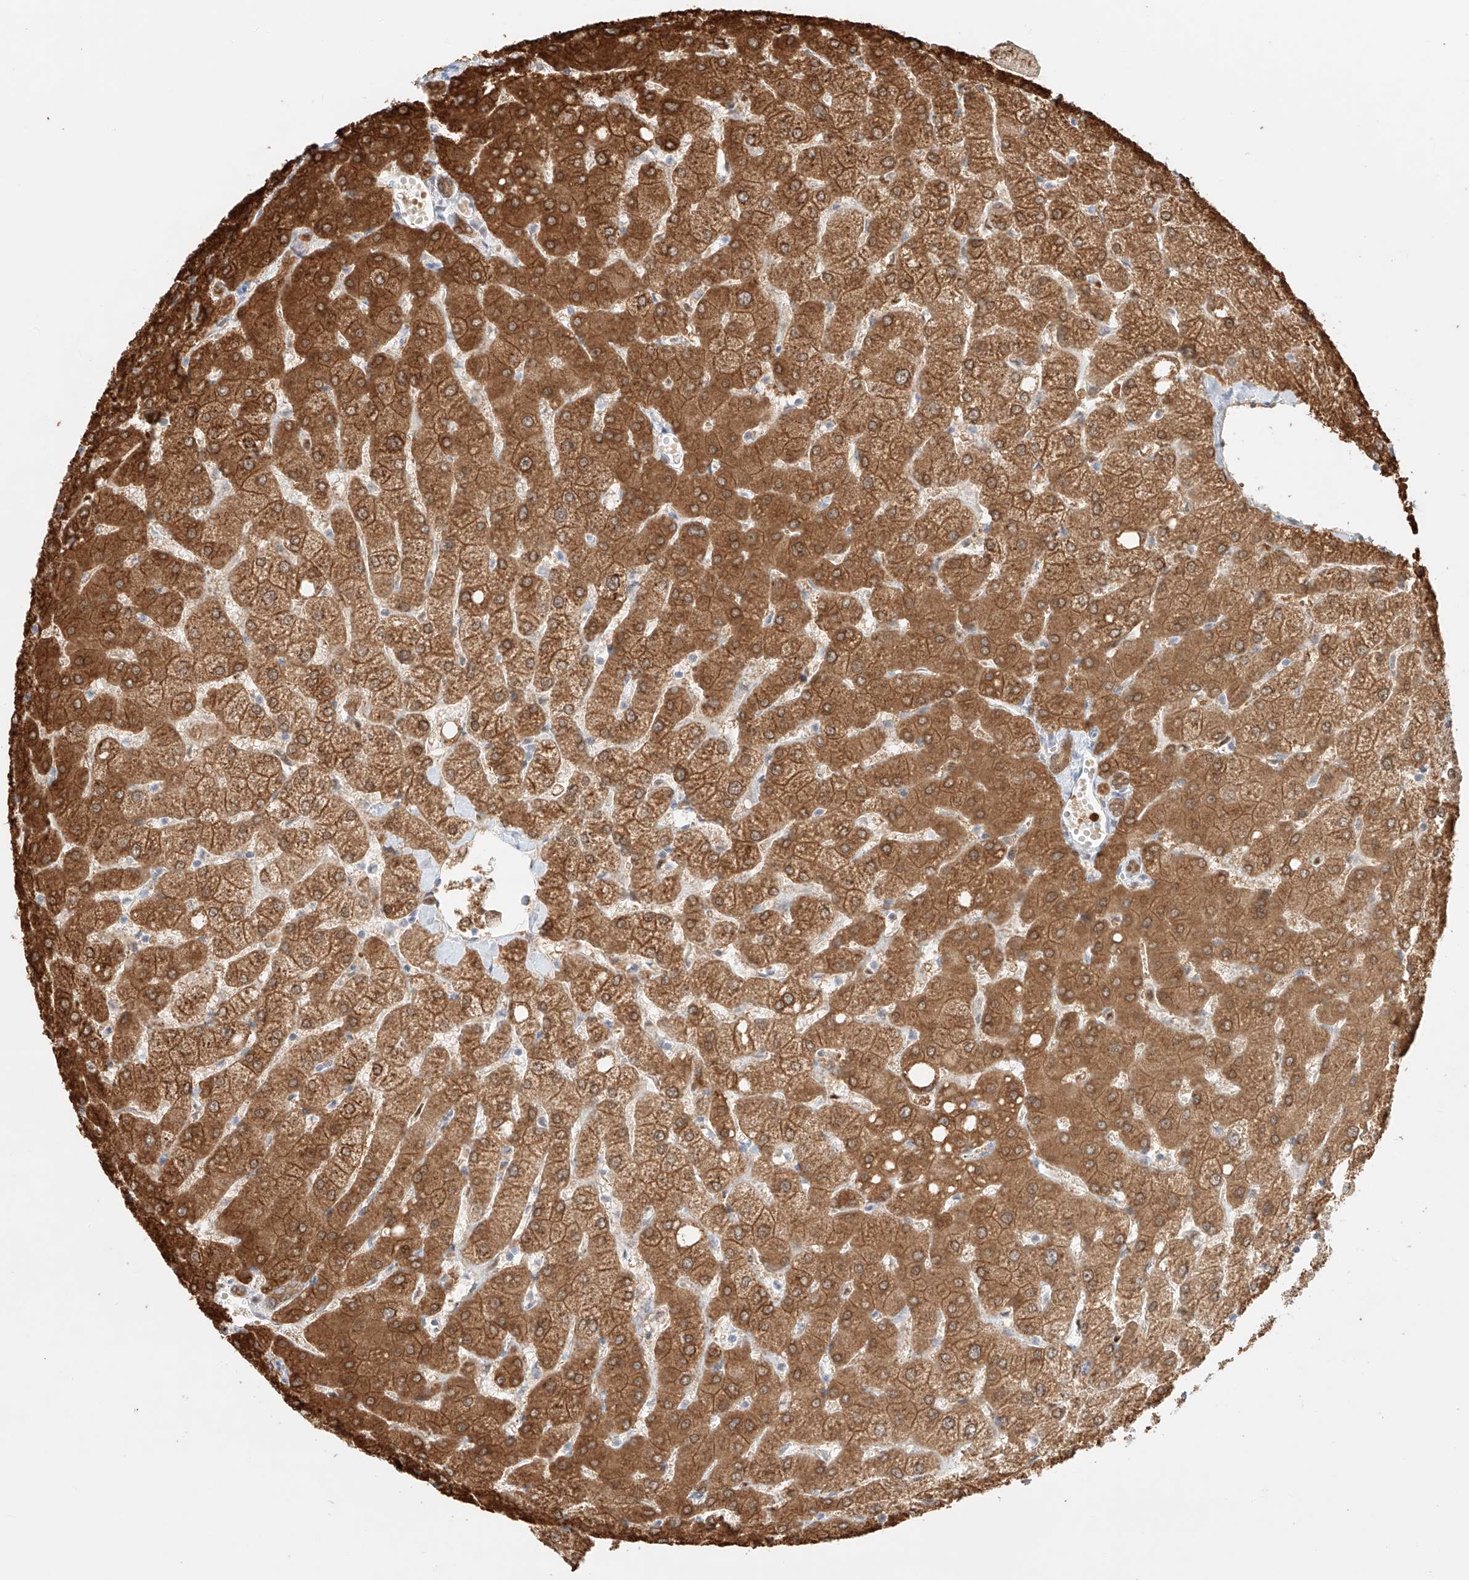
{"staining": {"intensity": "moderate", "quantity": ">75%", "location": "cytoplasmic/membranous,nuclear"}, "tissue": "liver", "cell_type": "Cholangiocytes", "image_type": "normal", "snomed": [{"axis": "morphology", "description": "Normal tissue, NOS"}, {"axis": "topography", "description": "Liver"}], "caption": "Liver stained with DAB immunohistochemistry (IHC) shows medium levels of moderate cytoplasmic/membranous,nuclear expression in approximately >75% of cholangiocytes. (DAB (3,3'-diaminobenzidine) IHC, brown staining for protein, blue staining for nuclei).", "gene": "APIP", "patient": {"sex": "female", "age": 54}}